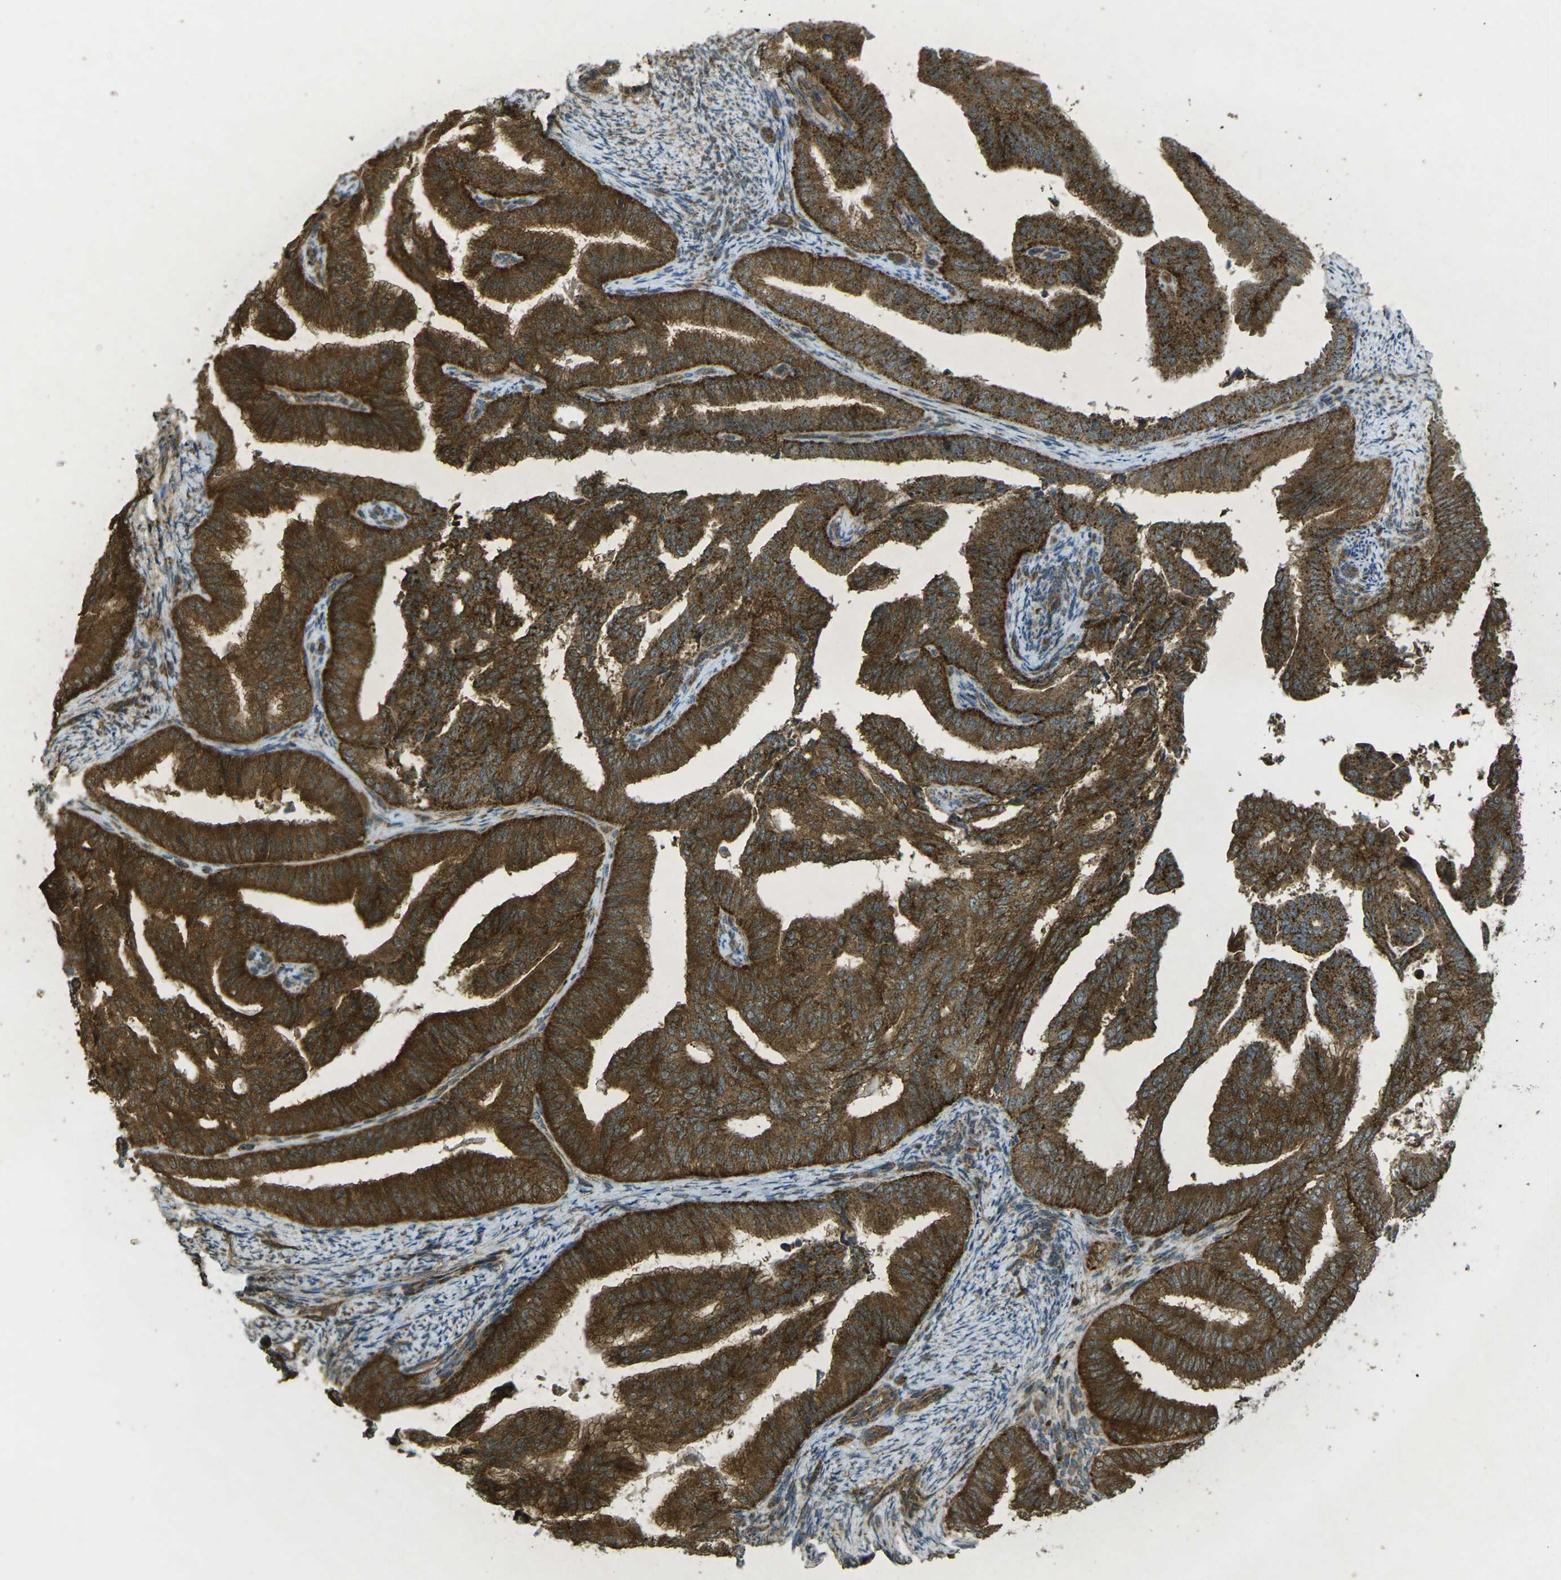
{"staining": {"intensity": "strong", "quantity": ">75%", "location": "cytoplasmic/membranous"}, "tissue": "endometrial cancer", "cell_type": "Tumor cells", "image_type": "cancer", "snomed": [{"axis": "morphology", "description": "Adenocarcinoma, NOS"}, {"axis": "topography", "description": "Endometrium"}], "caption": "Brown immunohistochemical staining in human endometrial cancer exhibits strong cytoplasmic/membranous positivity in approximately >75% of tumor cells.", "gene": "CHMP3", "patient": {"sex": "female", "age": 58}}